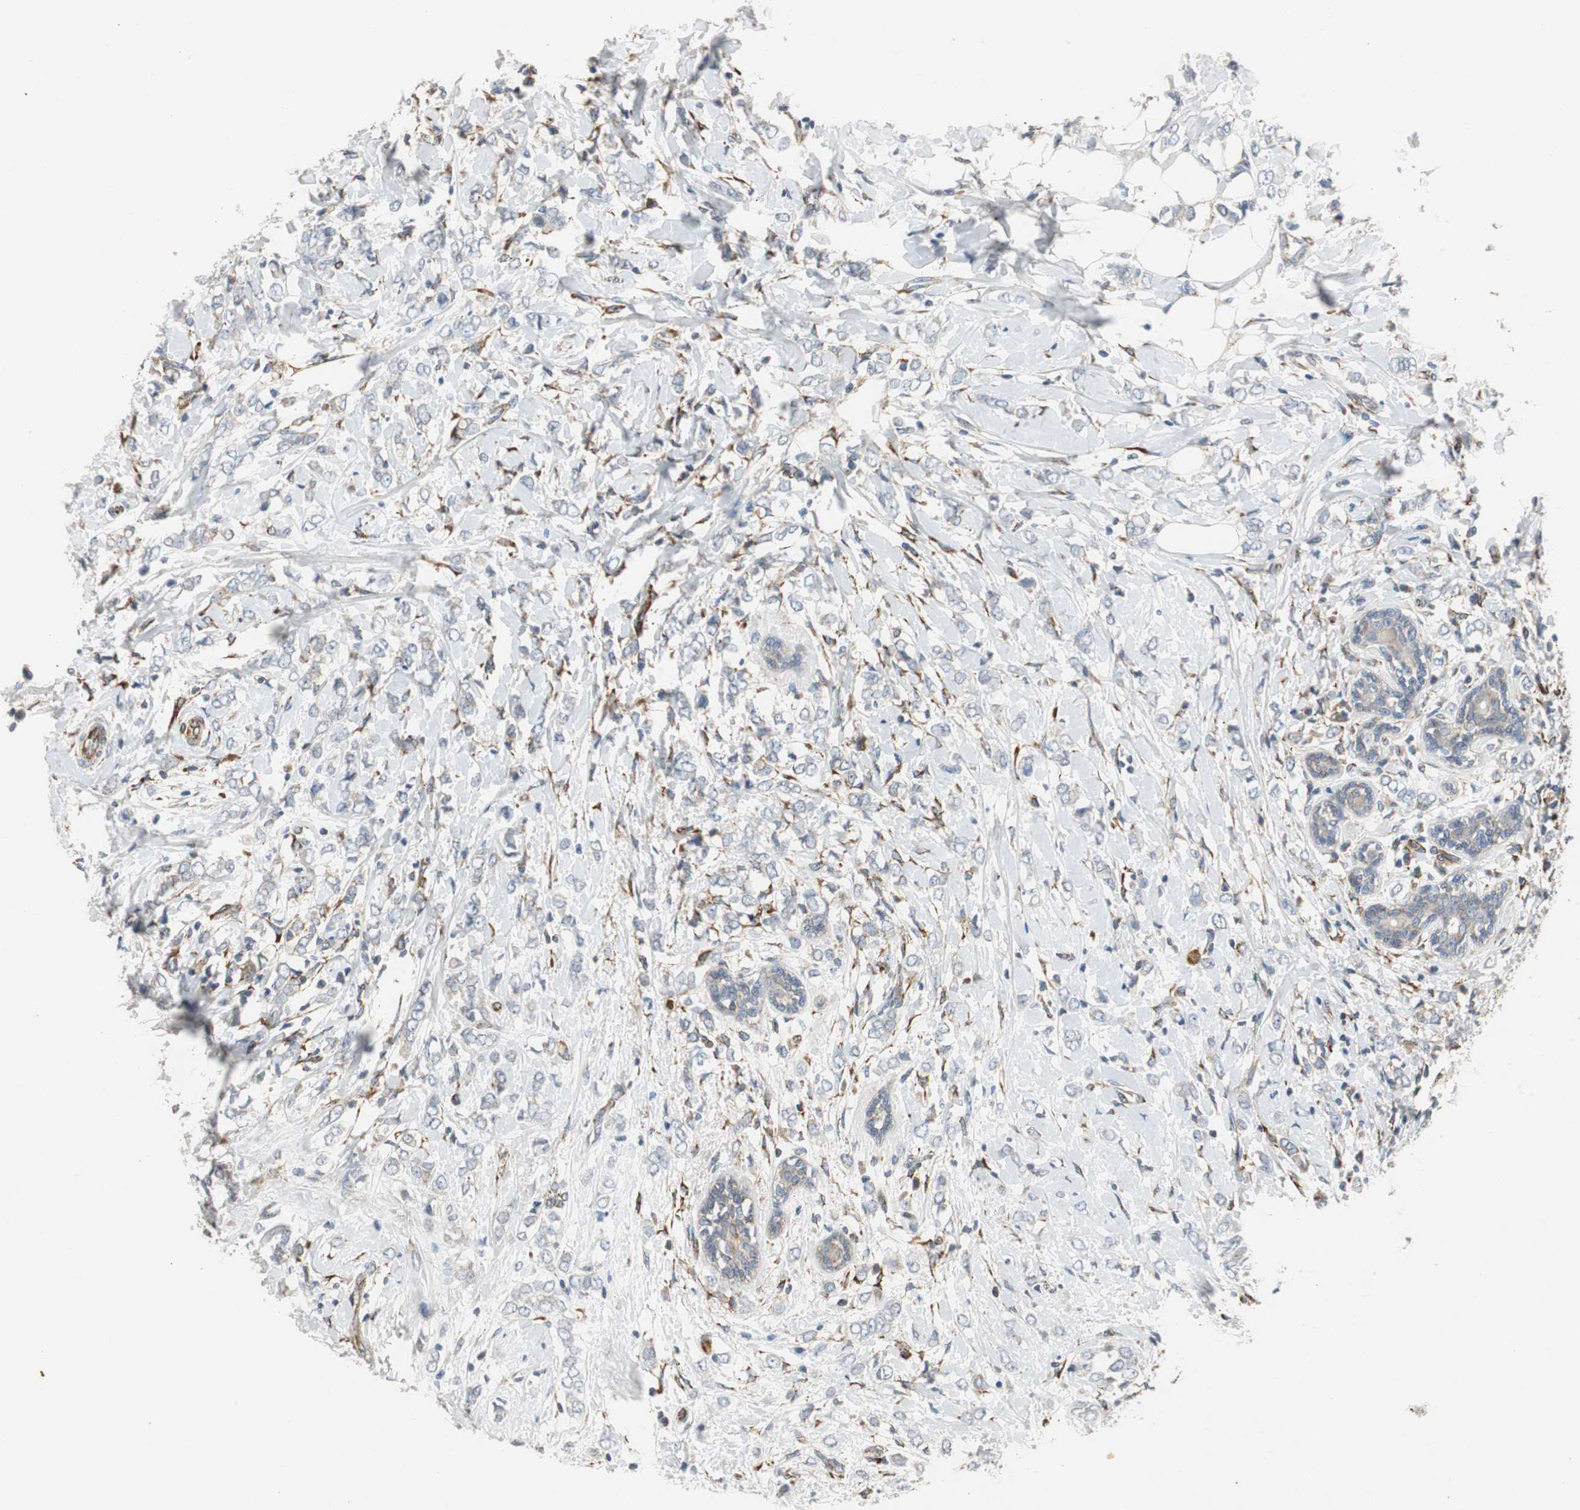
{"staining": {"intensity": "negative", "quantity": "none", "location": "none"}, "tissue": "breast cancer", "cell_type": "Tumor cells", "image_type": "cancer", "snomed": [{"axis": "morphology", "description": "Normal tissue, NOS"}, {"axis": "morphology", "description": "Lobular carcinoma"}, {"axis": "topography", "description": "Breast"}], "caption": "The photomicrograph demonstrates no significant positivity in tumor cells of breast cancer (lobular carcinoma).", "gene": "ISCU", "patient": {"sex": "female", "age": 47}}